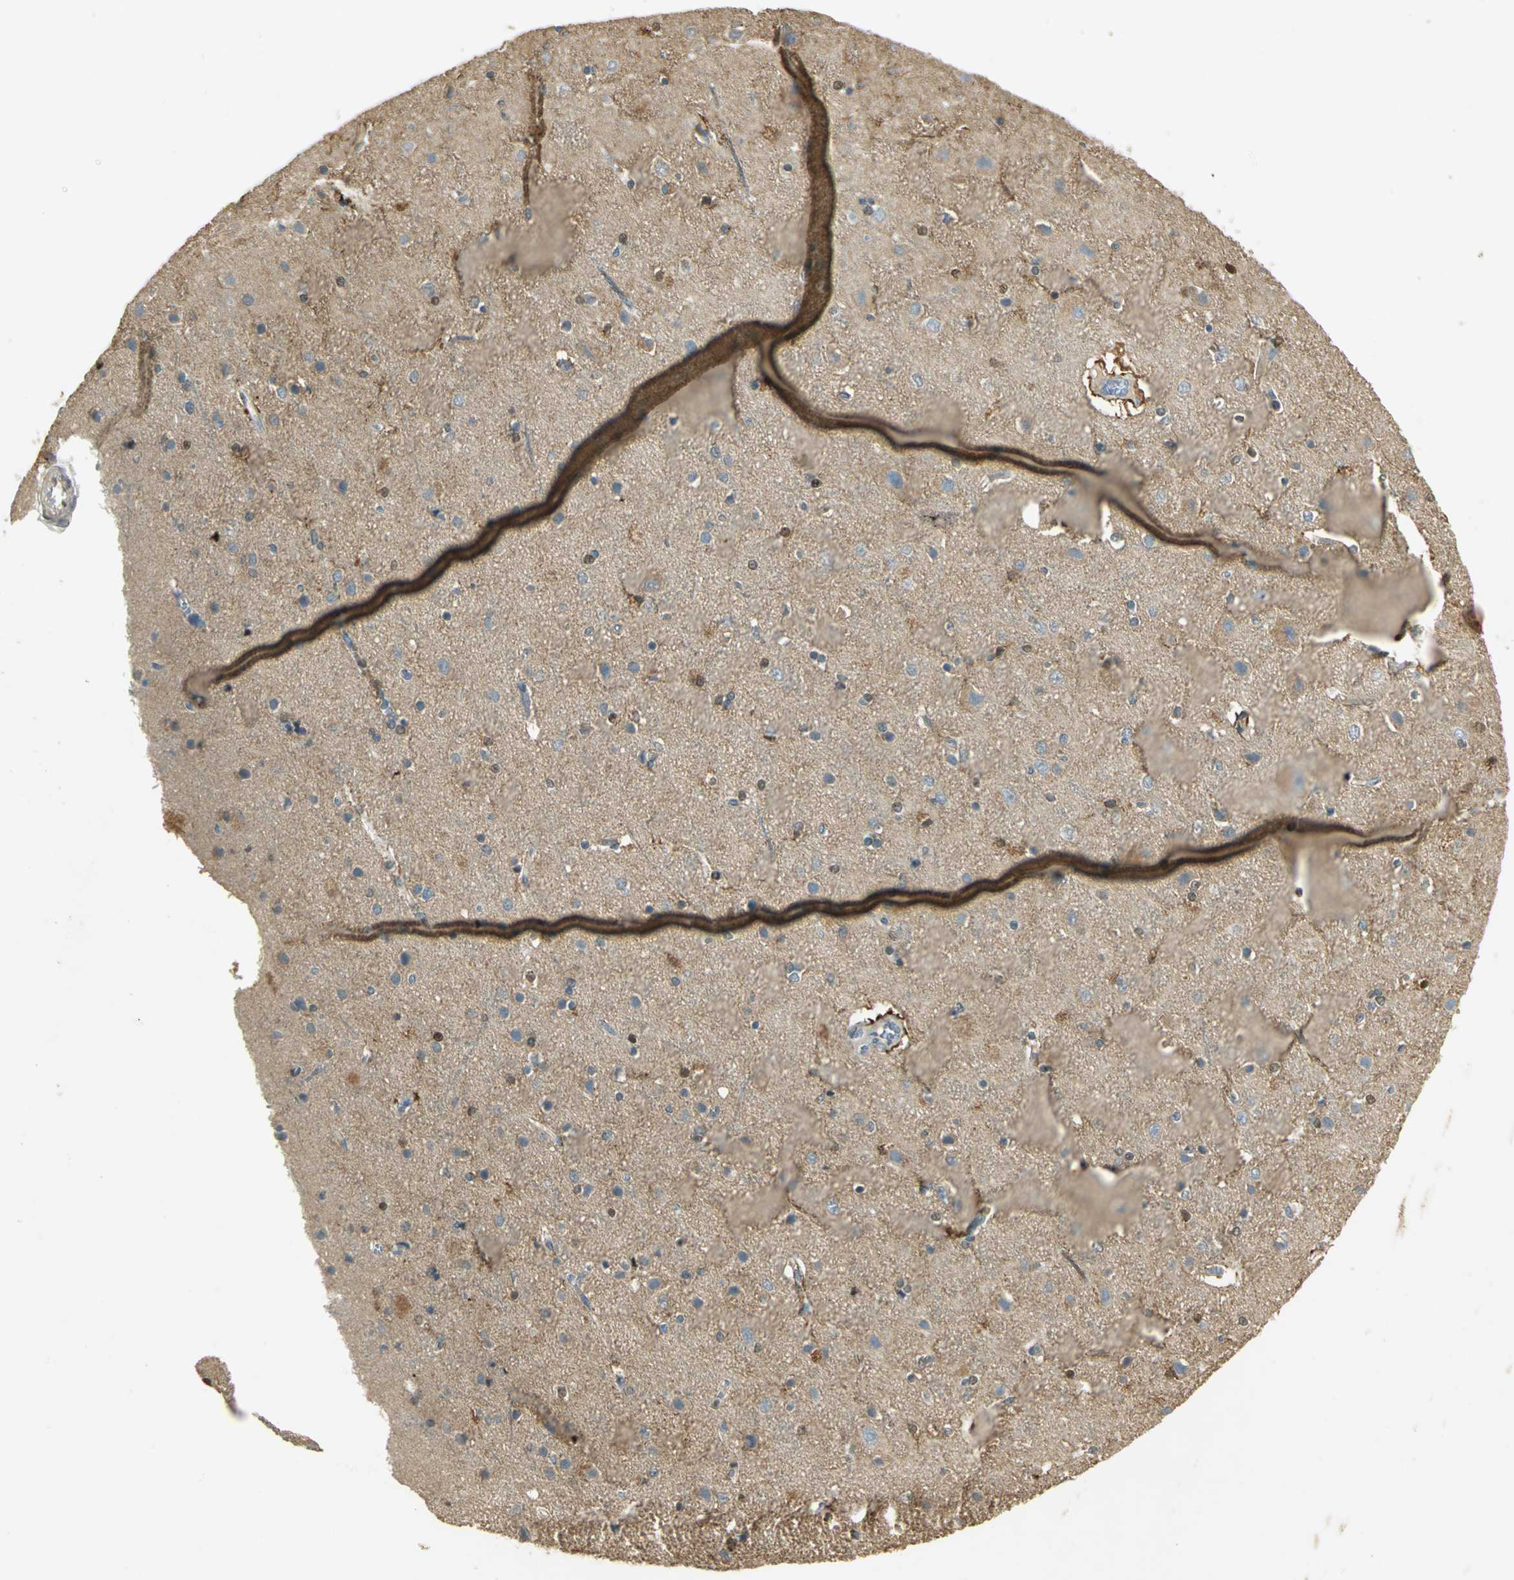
{"staining": {"intensity": "negative", "quantity": "none", "location": "none"}, "tissue": "cerebral cortex", "cell_type": "Endothelial cells", "image_type": "normal", "snomed": [{"axis": "morphology", "description": "Normal tissue, NOS"}, {"axis": "topography", "description": "Cerebral cortex"}], "caption": "Protein analysis of unremarkable cerebral cortex displays no significant expression in endothelial cells.", "gene": "BIRC2", "patient": {"sex": "female", "age": 54}}